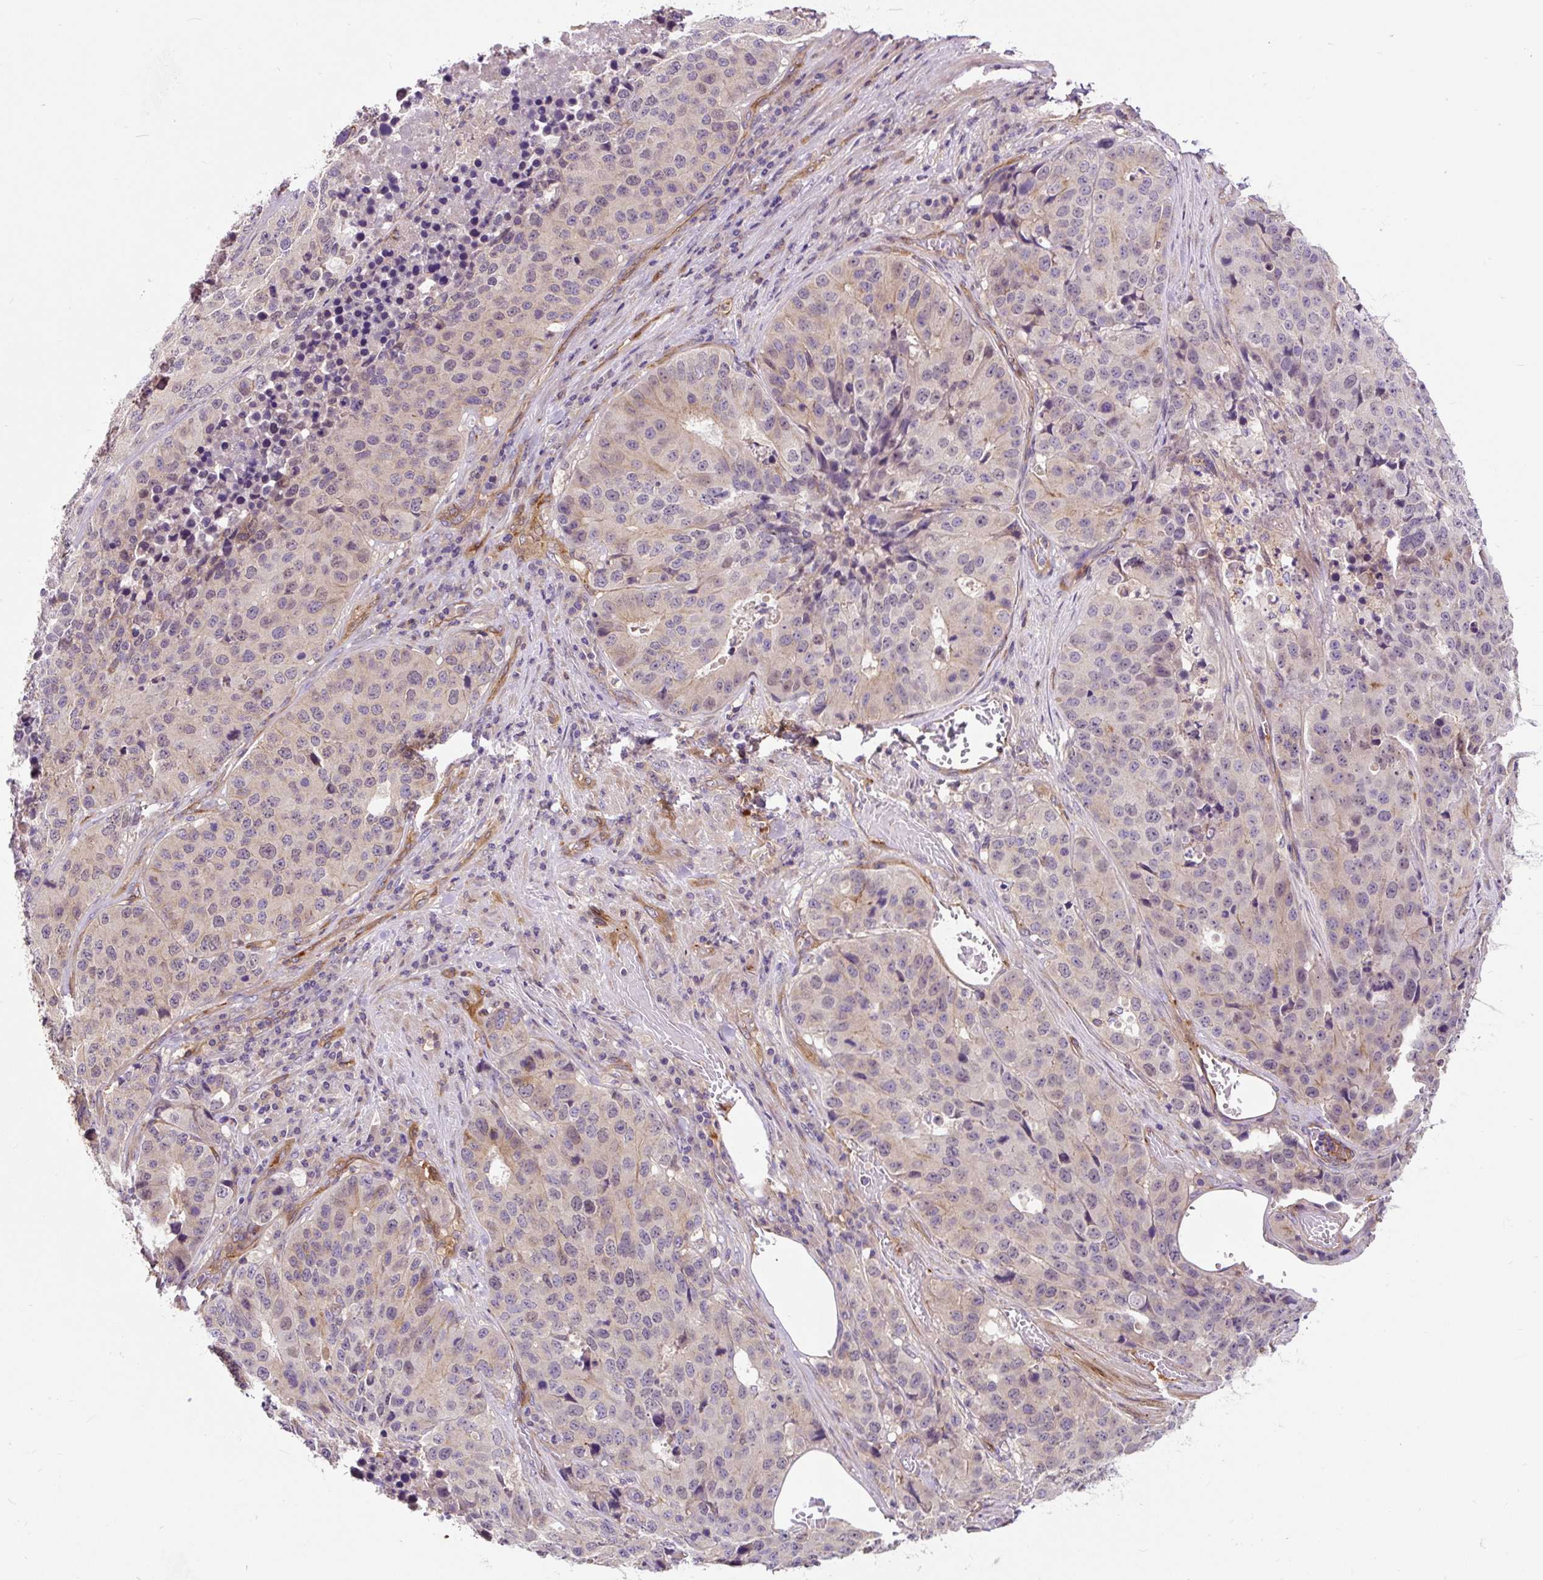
{"staining": {"intensity": "weak", "quantity": "<25%", "location": "nuclear"}, "tissue": "stomach cancer", "cell_type": "Tumor cells", "image_type": "cancer", "snomed": [{"axis": "morphology", "description": "Adenocarcinoma, NOS"}, {"axis": "topography", "description": "Stomach"}], "caption": "Immunohistochemistry (IHC) histopathology image of adenocarcinoma (stomach) stained for a protein (brown), which reveals no staining in tumor cells.", "gene": "PCDHGB3", "patient": {"sex": "male", "age": 71}}